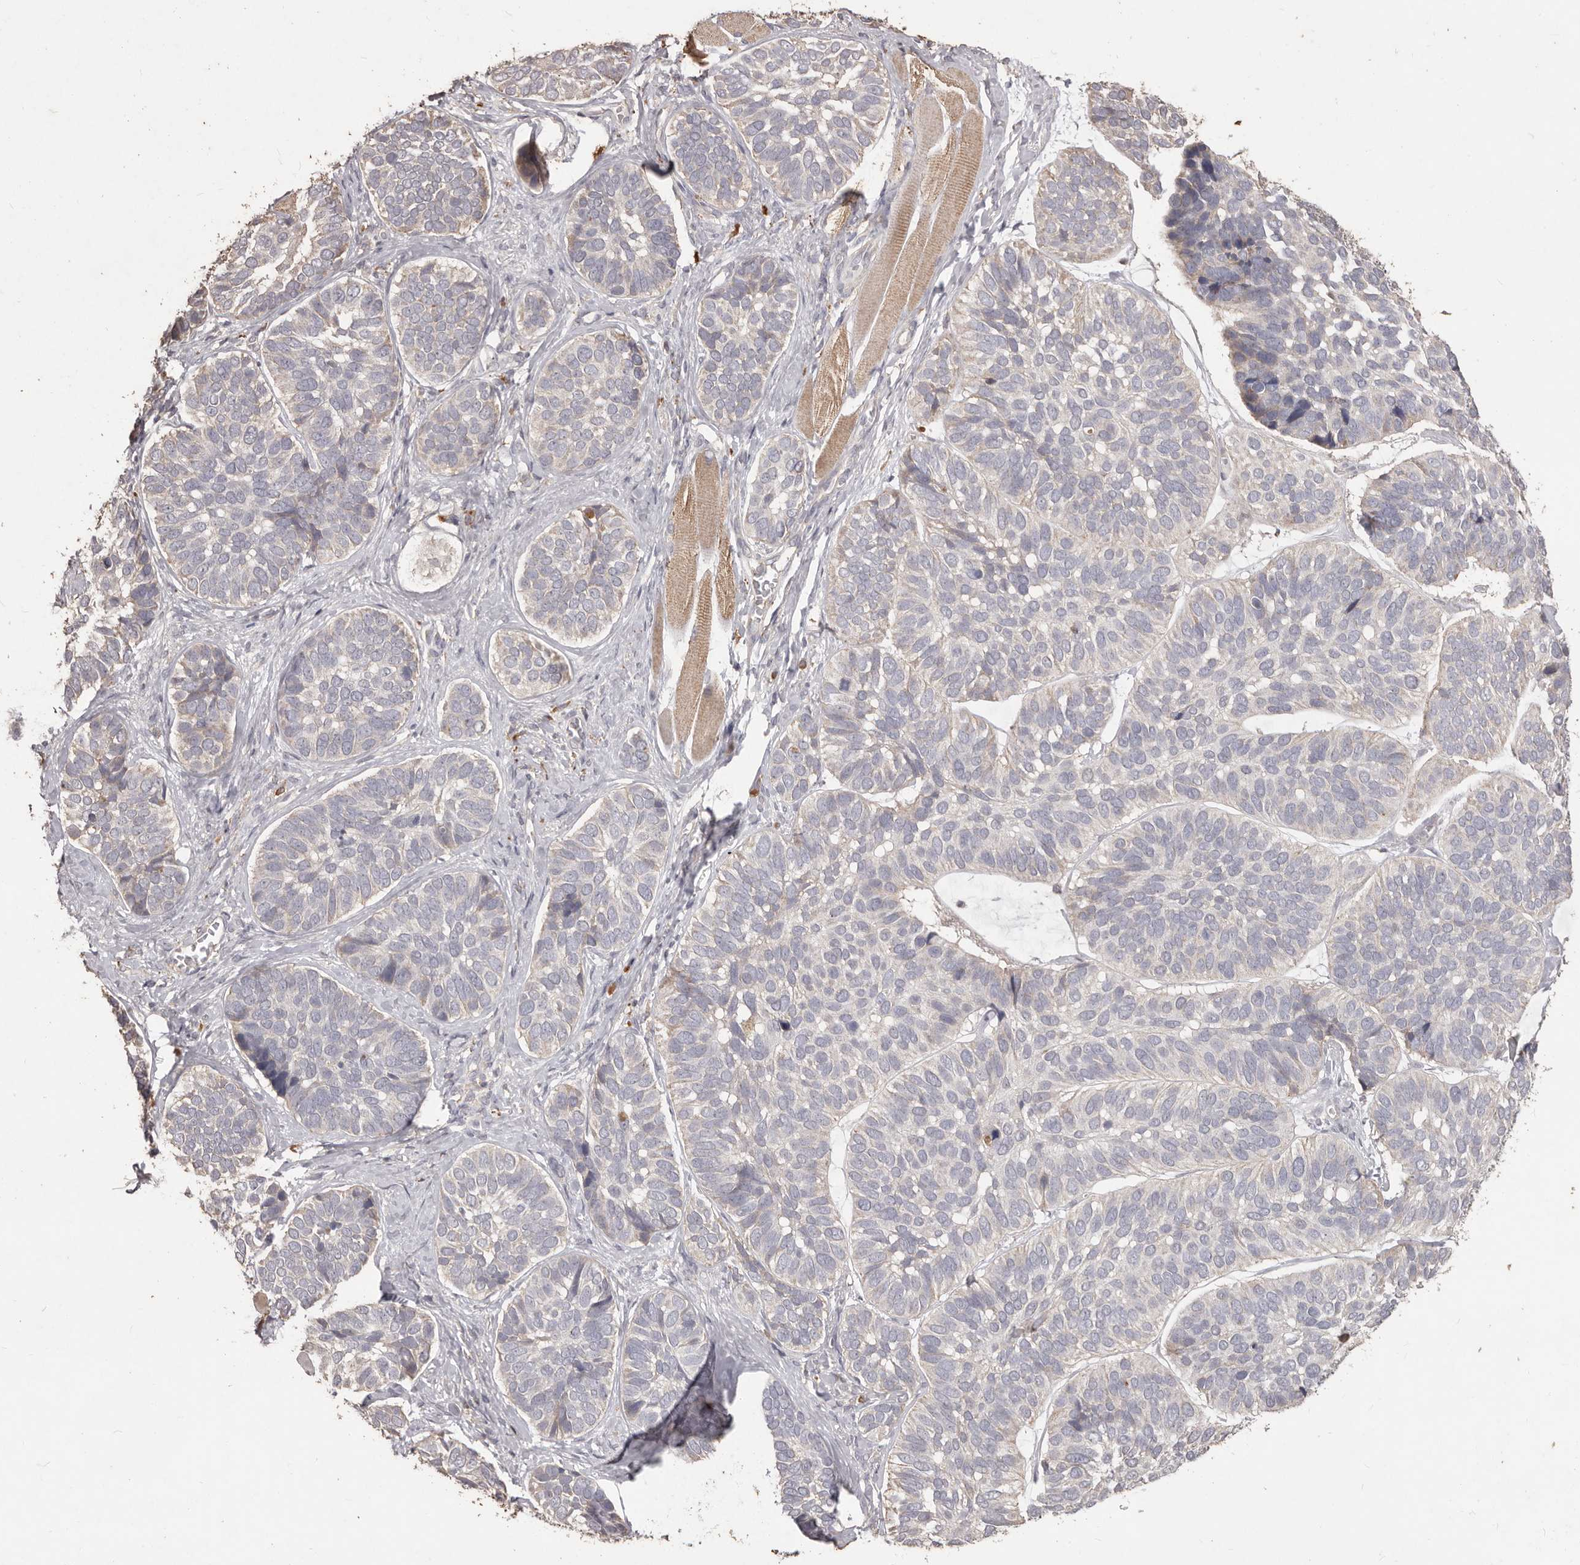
{"staining": {"intensity": "weak", "quantity": "25%-75%", "location": "cytoplasmic/membranous"}, "tissue": "skin cancer", "cell_type": "Tumor cells", "image_type": "cancer", "snomed": [{"axis": "morphology", "description": "Basal cell carcinoma"}, {"axis": "topography", "description": "Skin"}], "caption": "Immunohistochemistry (IHC) image of skin cancer stained for a protein (brown), which demonstrates low levels of weak cytoplasmic/membranous positivity in approximately 25%-75% of tumor cells.", "gene": "PRSS27", "patient": {"sex": "male", "age": 62}}